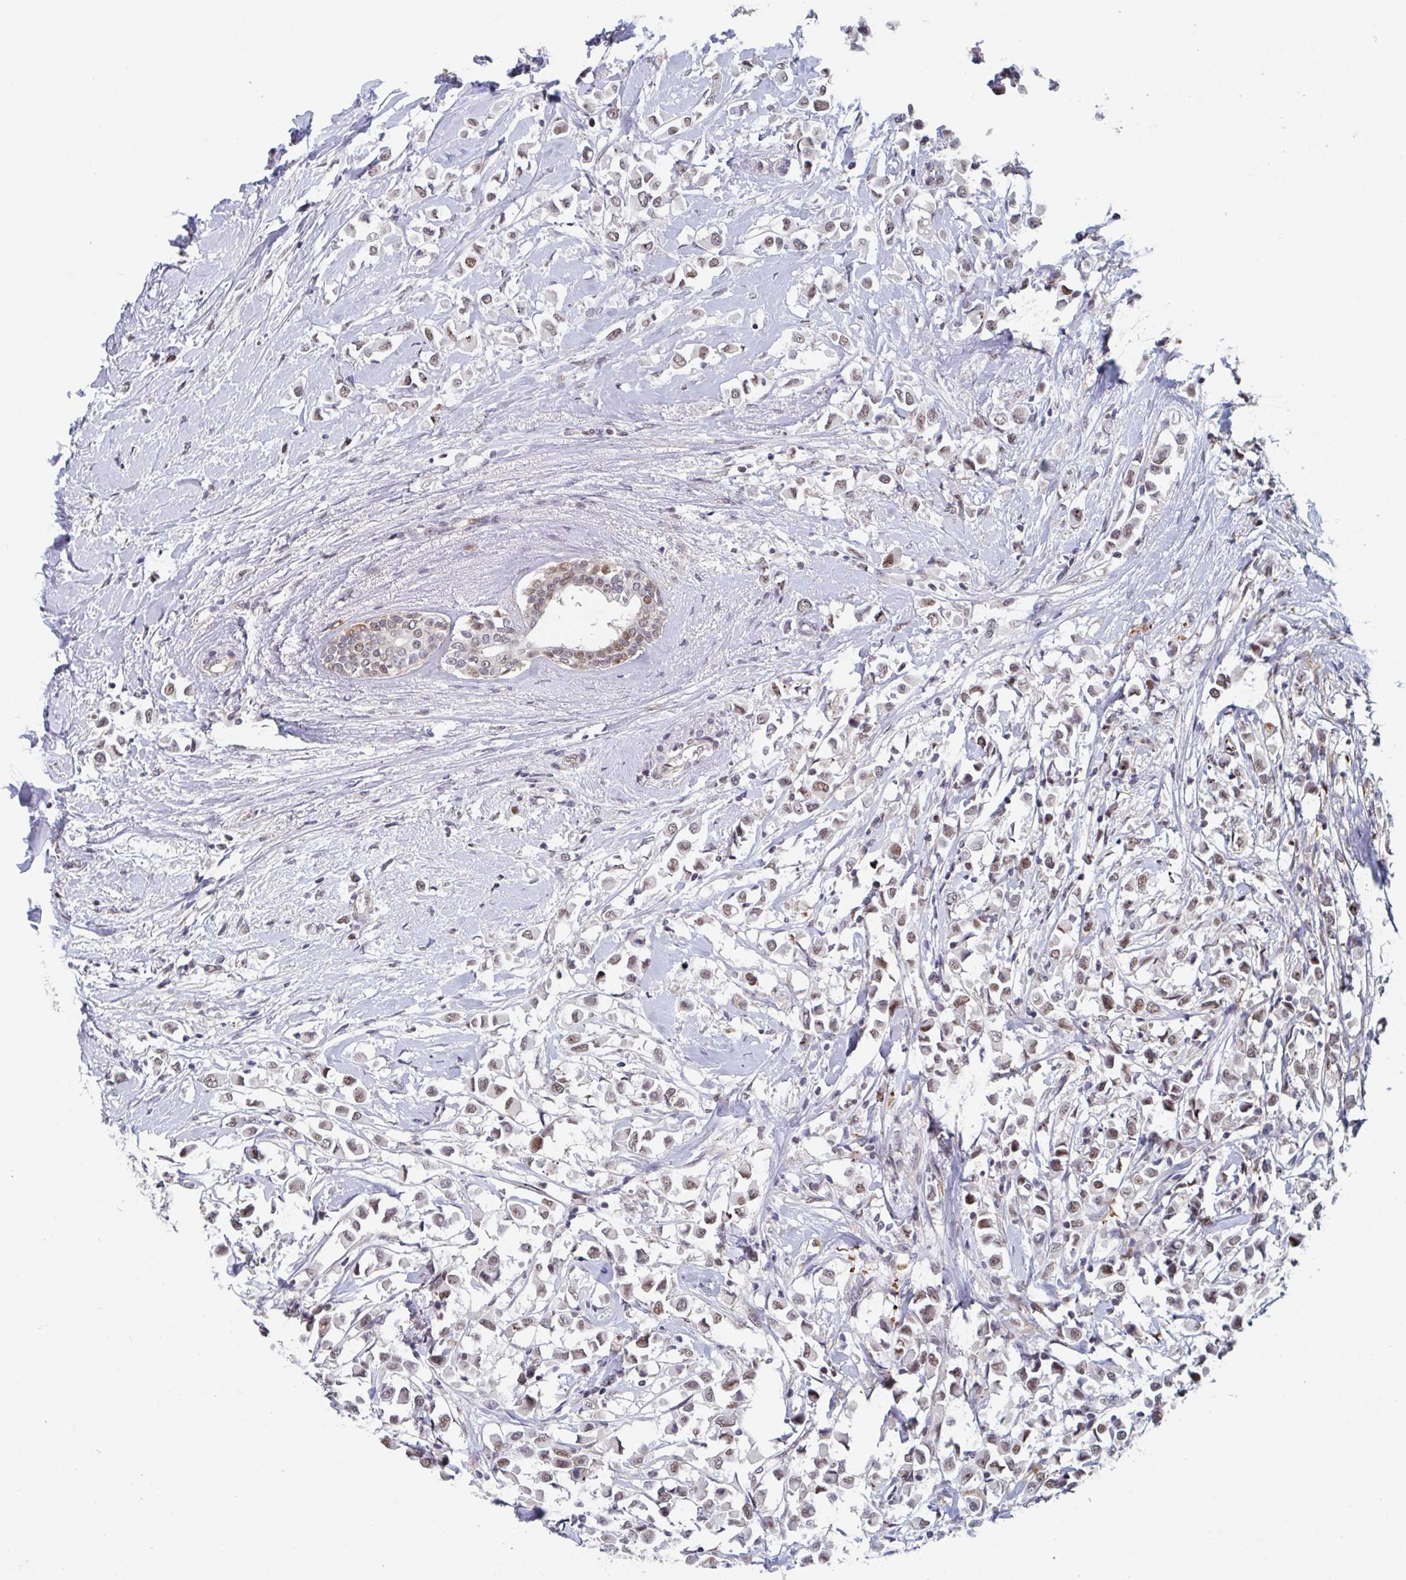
{"staining": {"intensity": "moderate", "quantity": "25%-75%", "location": "nuclear"}, "tissue": "breast cancer", "cell_type": "Tumor cells", "image_type": "cancer", "snomed": [{"axis": "morphology", "description": "Duct carcinoma"}, {"axis": "topography", "description": "Breast"}], "caption": "Immunohistochemical staining of human infiltrating ductal carcinoma (breast) demonstrates medium levels of moderate nuclear staining in about 25%-75% of tumor cells. Using DAB (brown) and hematoxylin (blue) stains, captured at high magnification using brightfield microscopy.", "gene": "RNF212", "patient": {"sex": "female", "age": 61}}